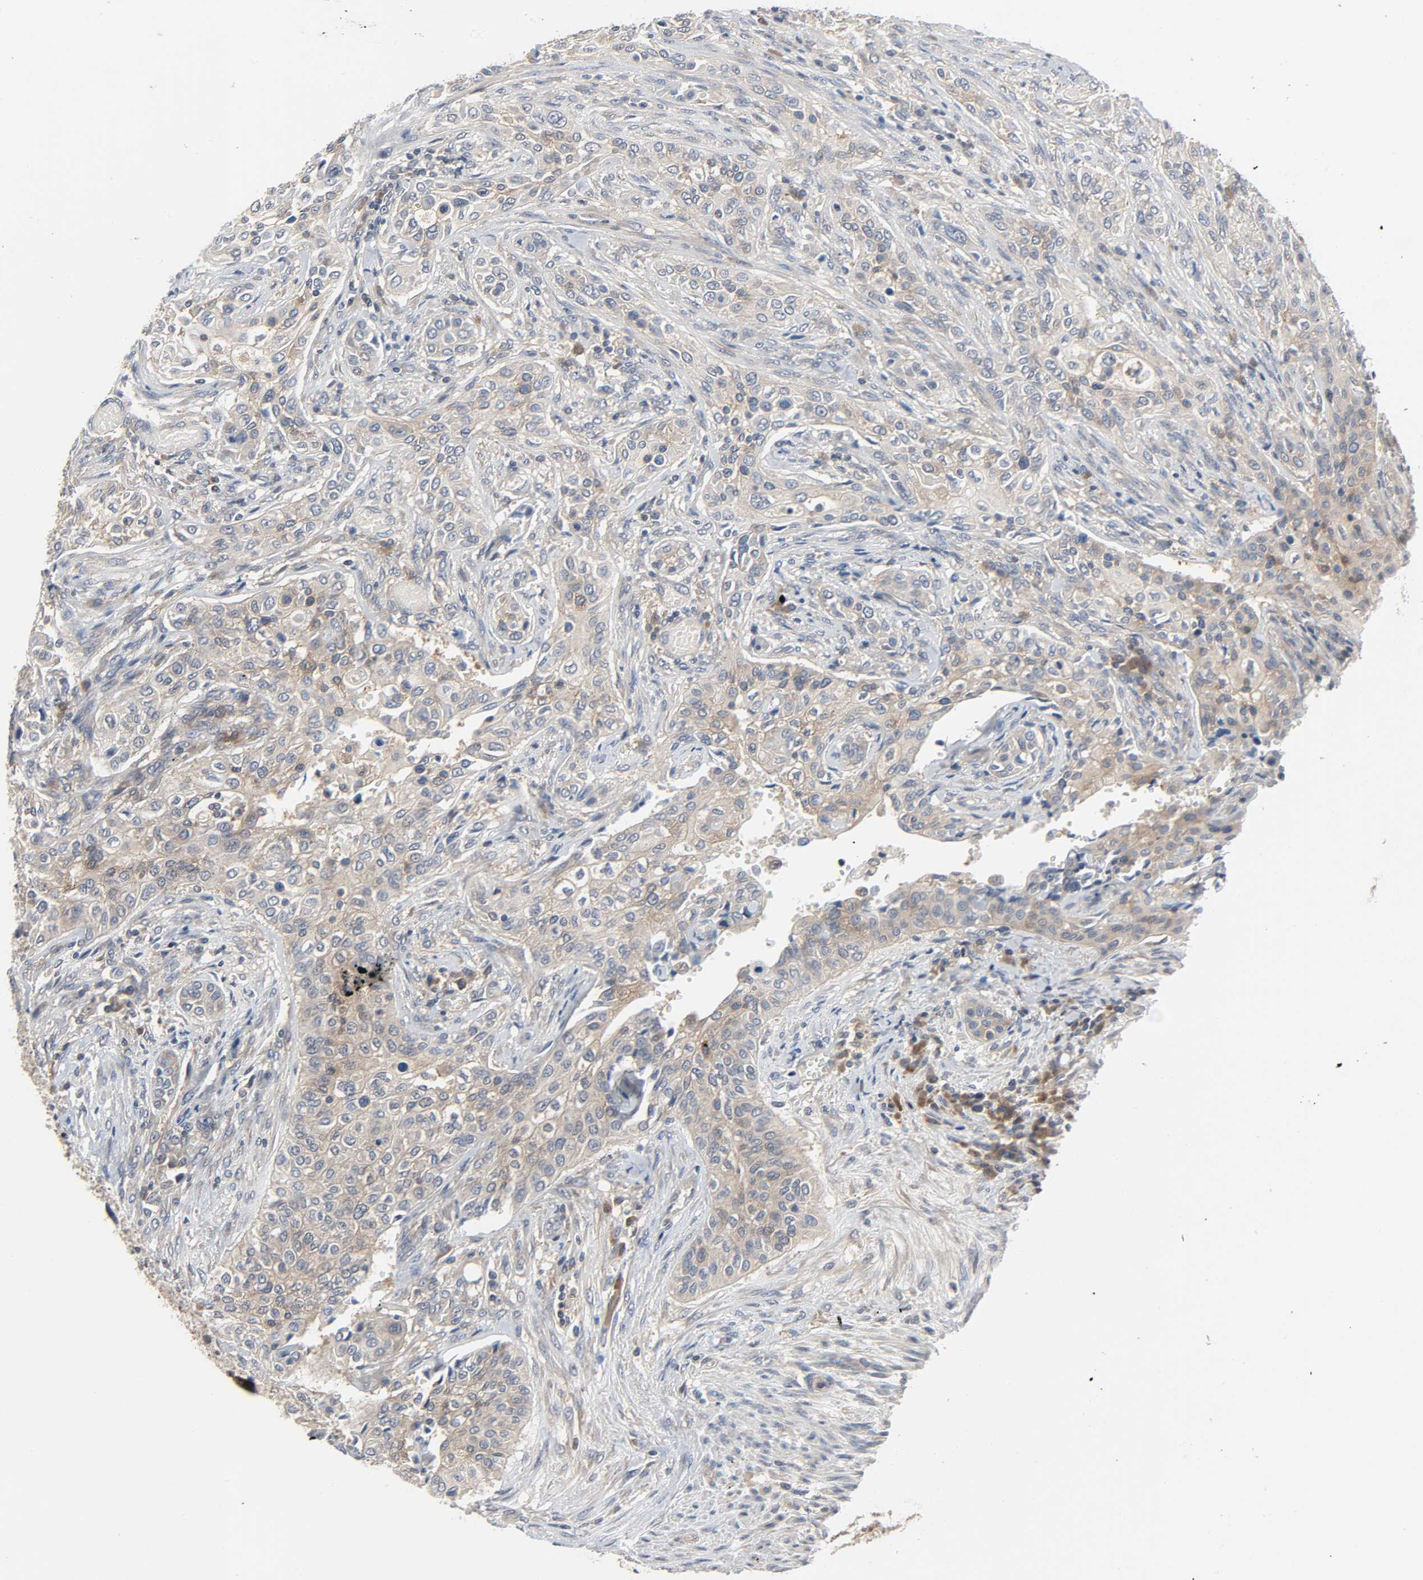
{"staining": {"intensity": "moderate", "quantity": ">75%", "location": "cytoplasmic/membranous"}, "tissue": "urothelial cancer", "cell_type": "Tumor cells", "image_type": "cancer", "snomed": [{"axis": "morphology", "description": "Urothelial carcinoma, High grade"}, {"axis": "topography", "description": "Urinary bladder"}], "caption": "Urothelial carcinoma (high-grade) tissue exhibits moderate cytoplasmic/membranous positivity in approximately >75% of tumor cells, visualized by immunohistochemistry.", "gene": "PLEKHA2", "patient": {"sex": "male", "age": 74}}